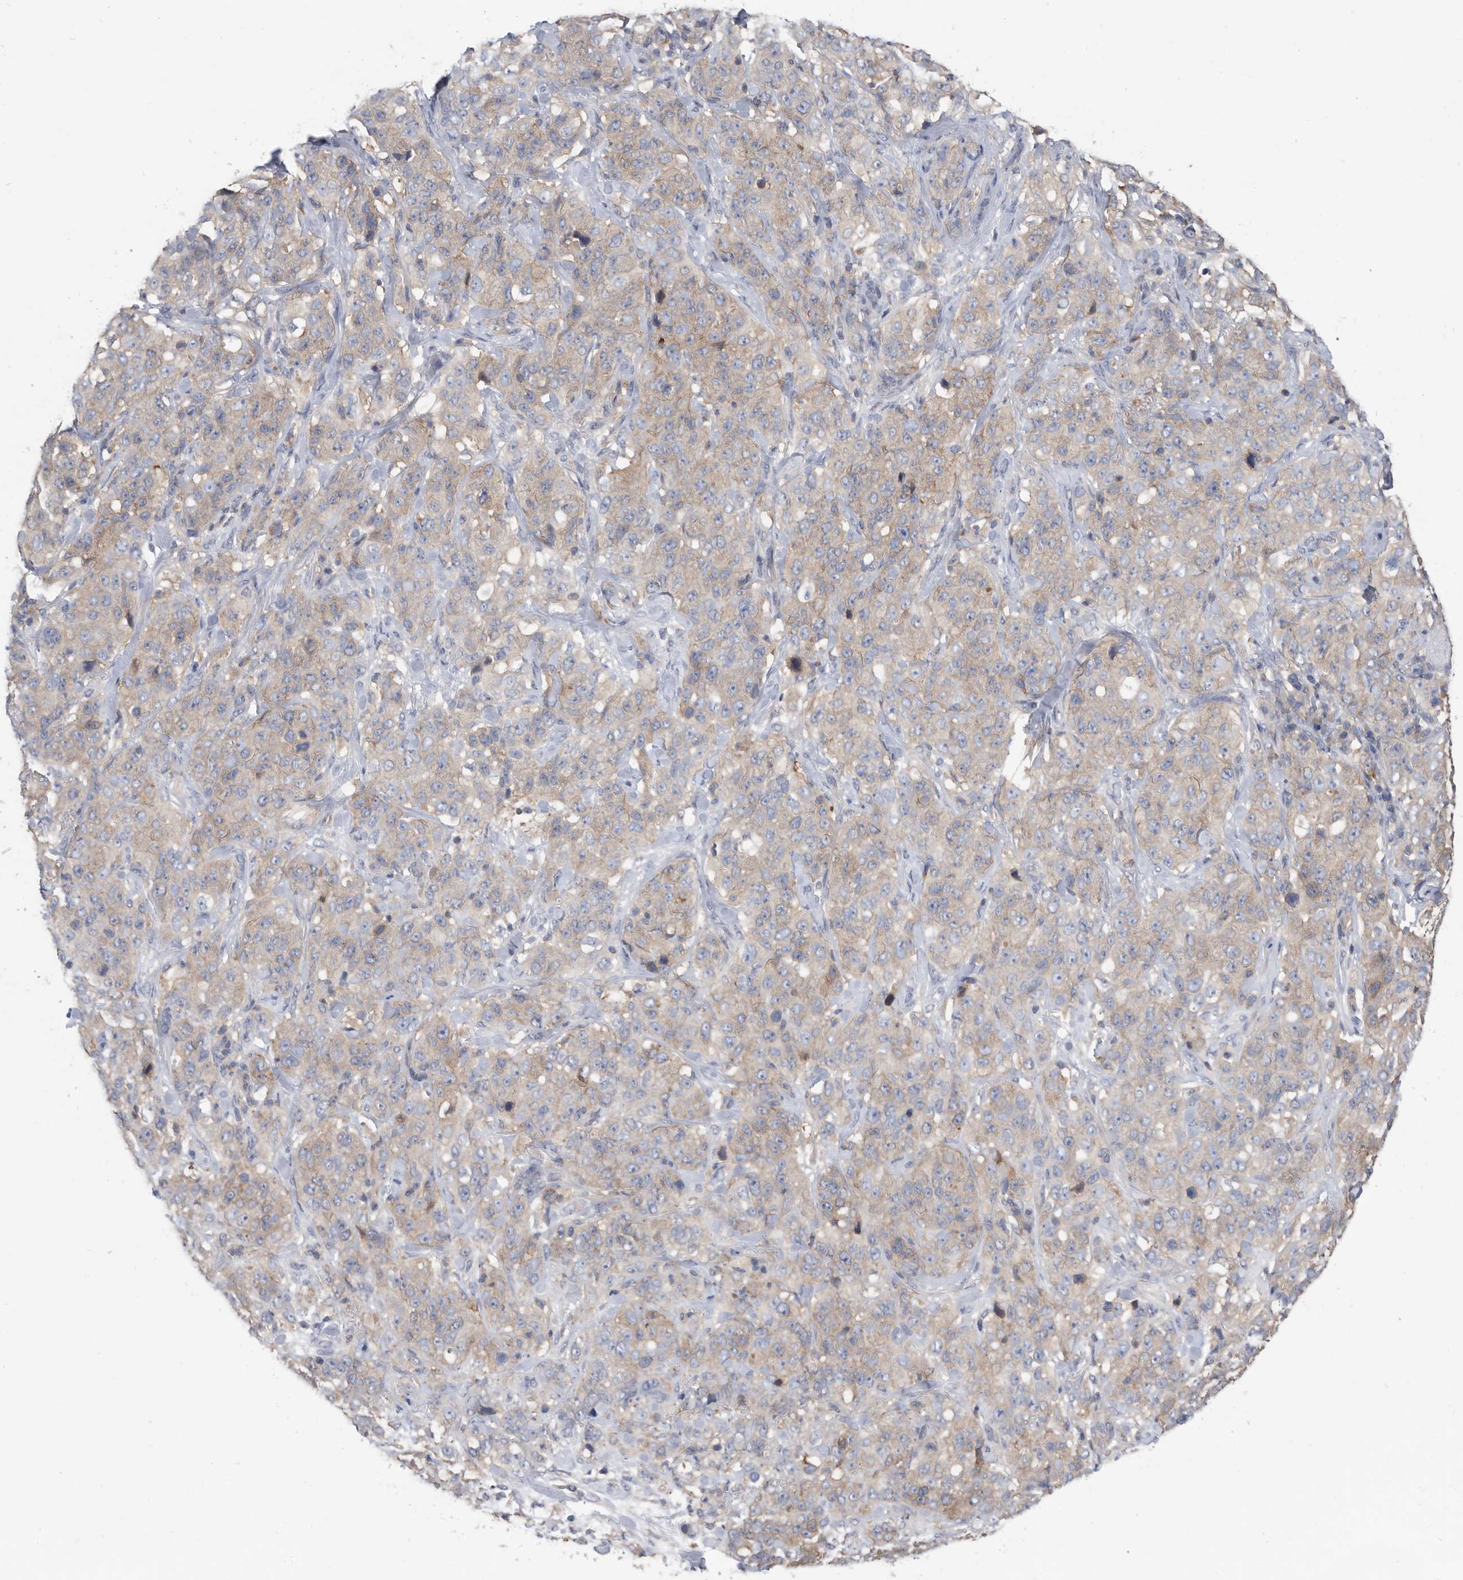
{"staining": {"intensity": "weak", "quantity": "25%-75%", "location": "cytoplasmic/membranous"}, "tissue": "stomach cancer", "cell_type": "Tumor cells", "image_type": "cancer", "snomed": [{"axis": "morphology", "description": "Adenocarcinoma, NOS"}, {"axis": "topography", "description": "Stomach"}], "caption": "Approximately 25%-75% of tumor cells in adenocarcinoma (stomach) demonstrate weak cytoplasmic/membranous protein expression as visualized by brown immunohistochemical staining.", "gene": "CCT4", "patient": {"sex": "male", "age": 48}}